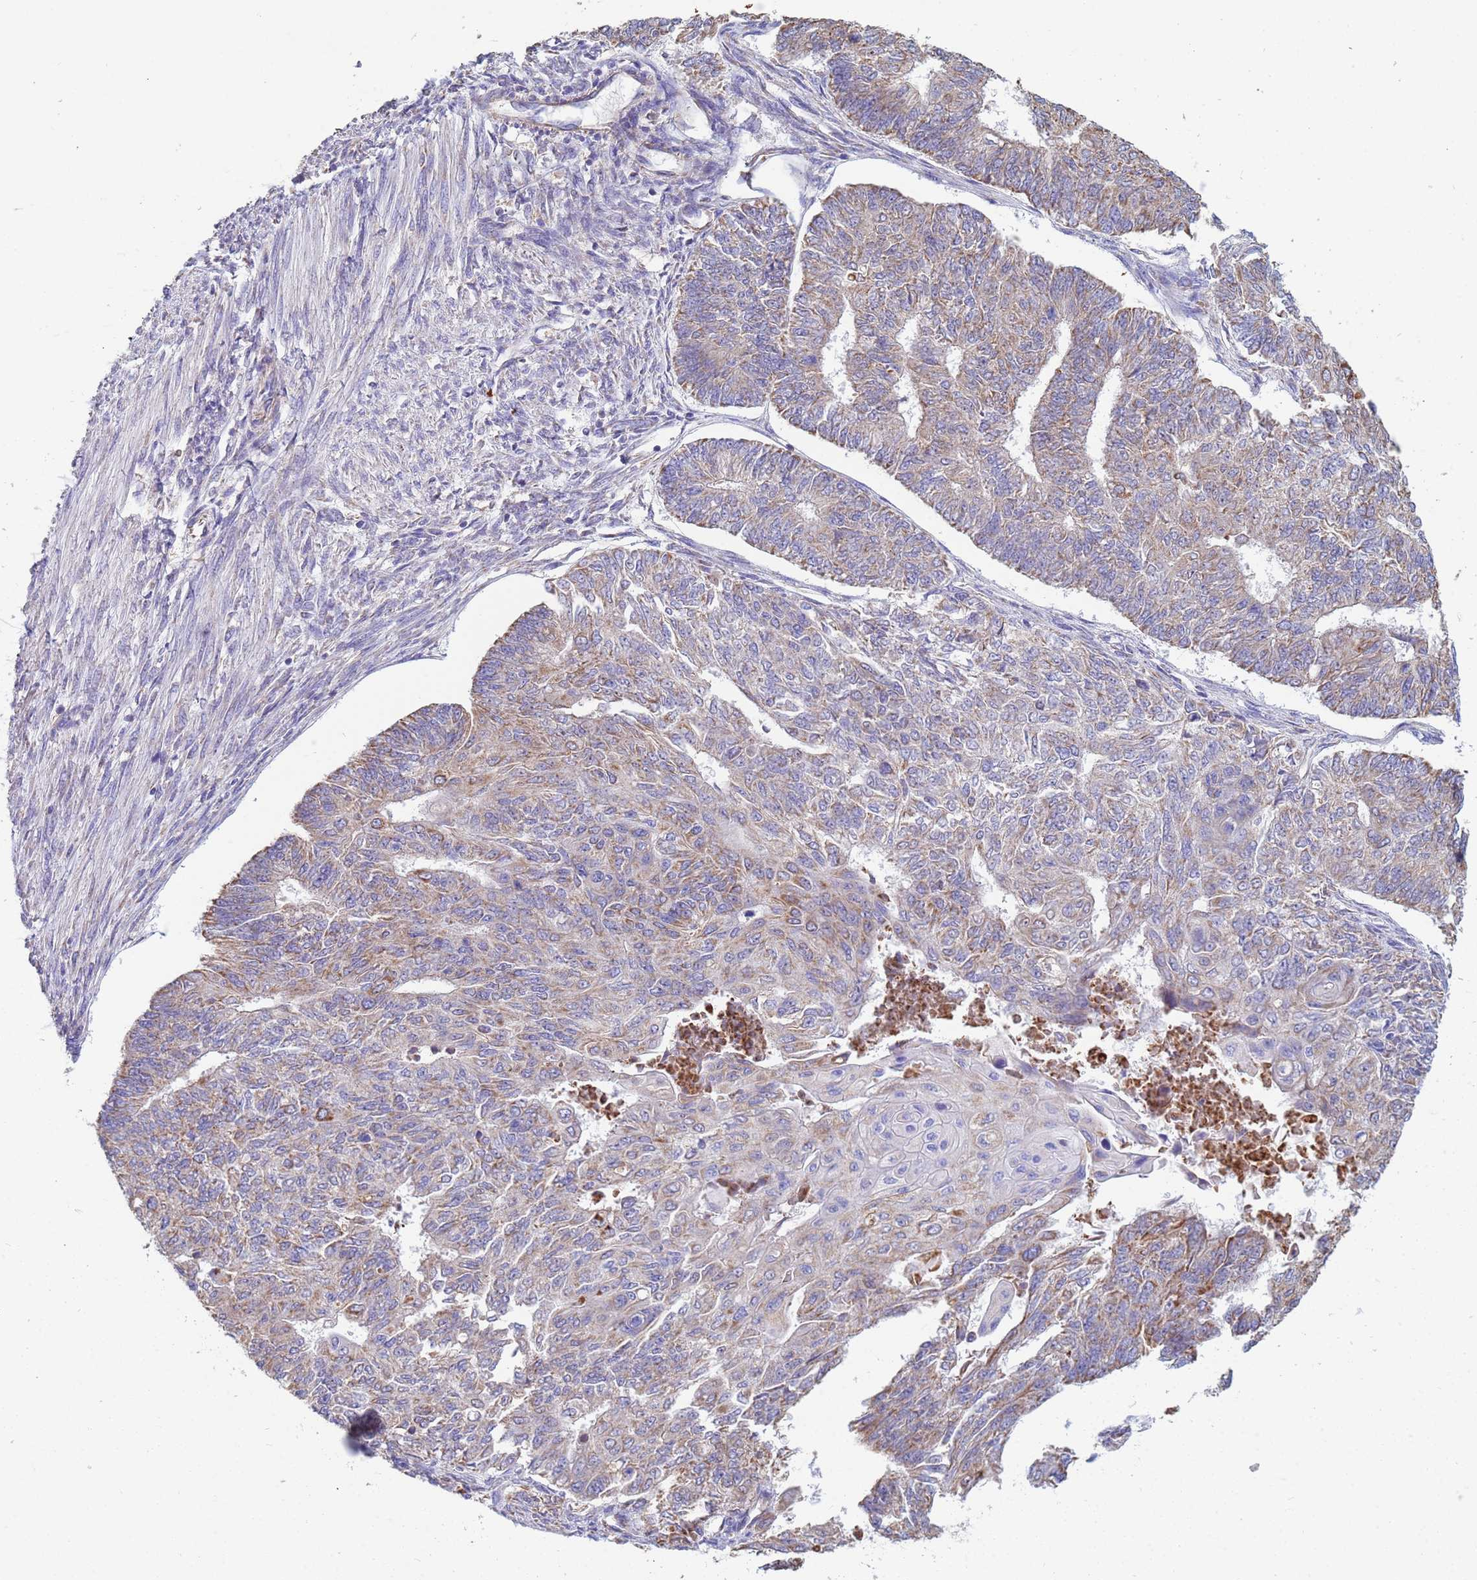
{"staining": {"intensity": "weak", "quantity": ">75%", "location": "cytoplasmic/membranous"}, "tissue": "endometrial cancer", "cell_type": "Tumor cells", "image_type": "cancer", "snomed": [{"axis": "morphology", "description": "Adenocarcinoma, NOS"}, {"axis": "topography", "description": "Endometrium"}], "caption": "This image shows immunohistochemistry (IHC) staining of human endometrial adenocarcinoma, with low weak cytoplasmic/membranous staining in about >75% of tumor cells.", "gene": "UQCRH", "patient": {"sex": "female", "age": 32}}